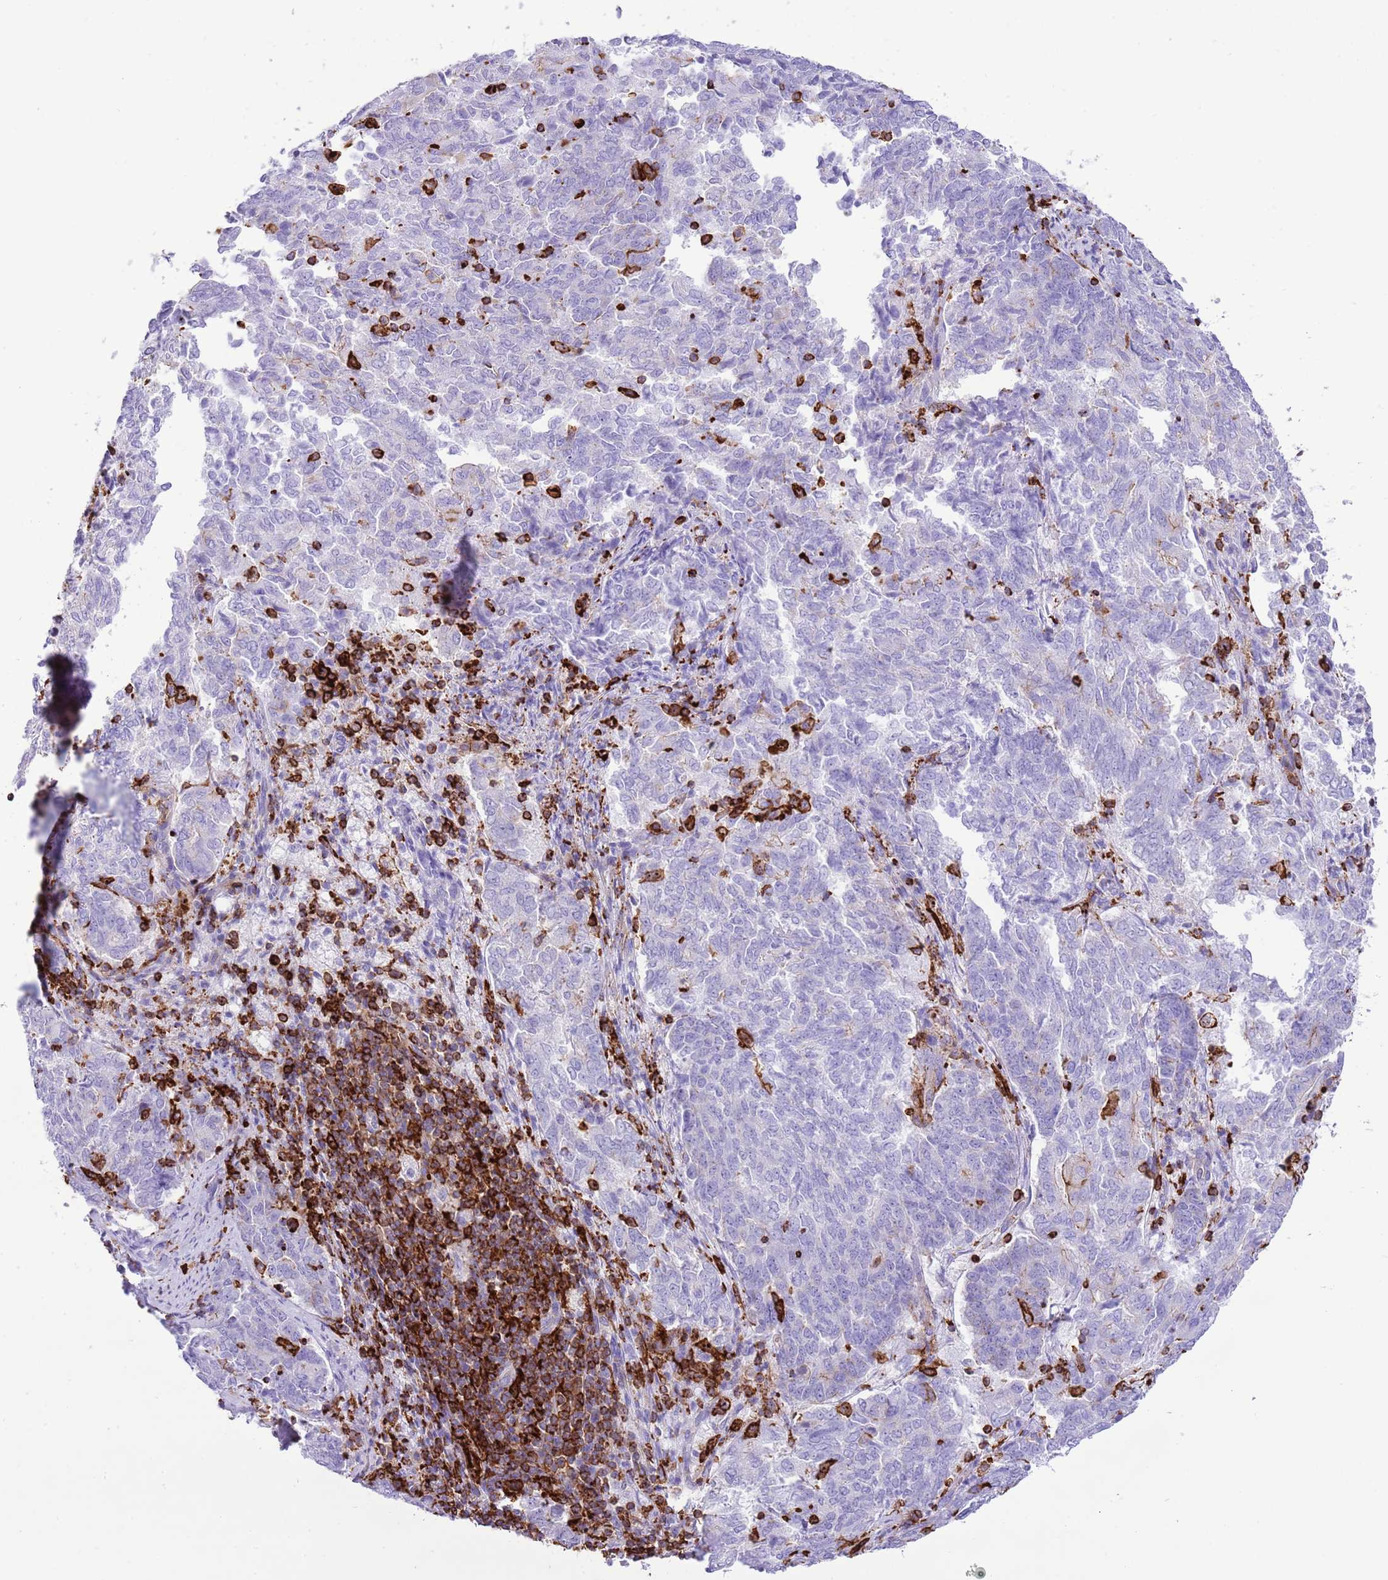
{"staining": {"intensity": "negative", "quantity": "none", "location": "none"}, "tissue": "endometrial cancer", "cell_type": "Tumor cells", "image_type": "cancer", "snomed": [{"axis": "morphology", "description": "Adenocarcinoma, NOS"}, {"axis": "topography", "description": "Endometrium"}], "caption": "There is no significant staining in tumor cells of endometrial adenocarcinoma.", "gene": "EFHD2", "patient": {"sex": "female", "age": 80}}